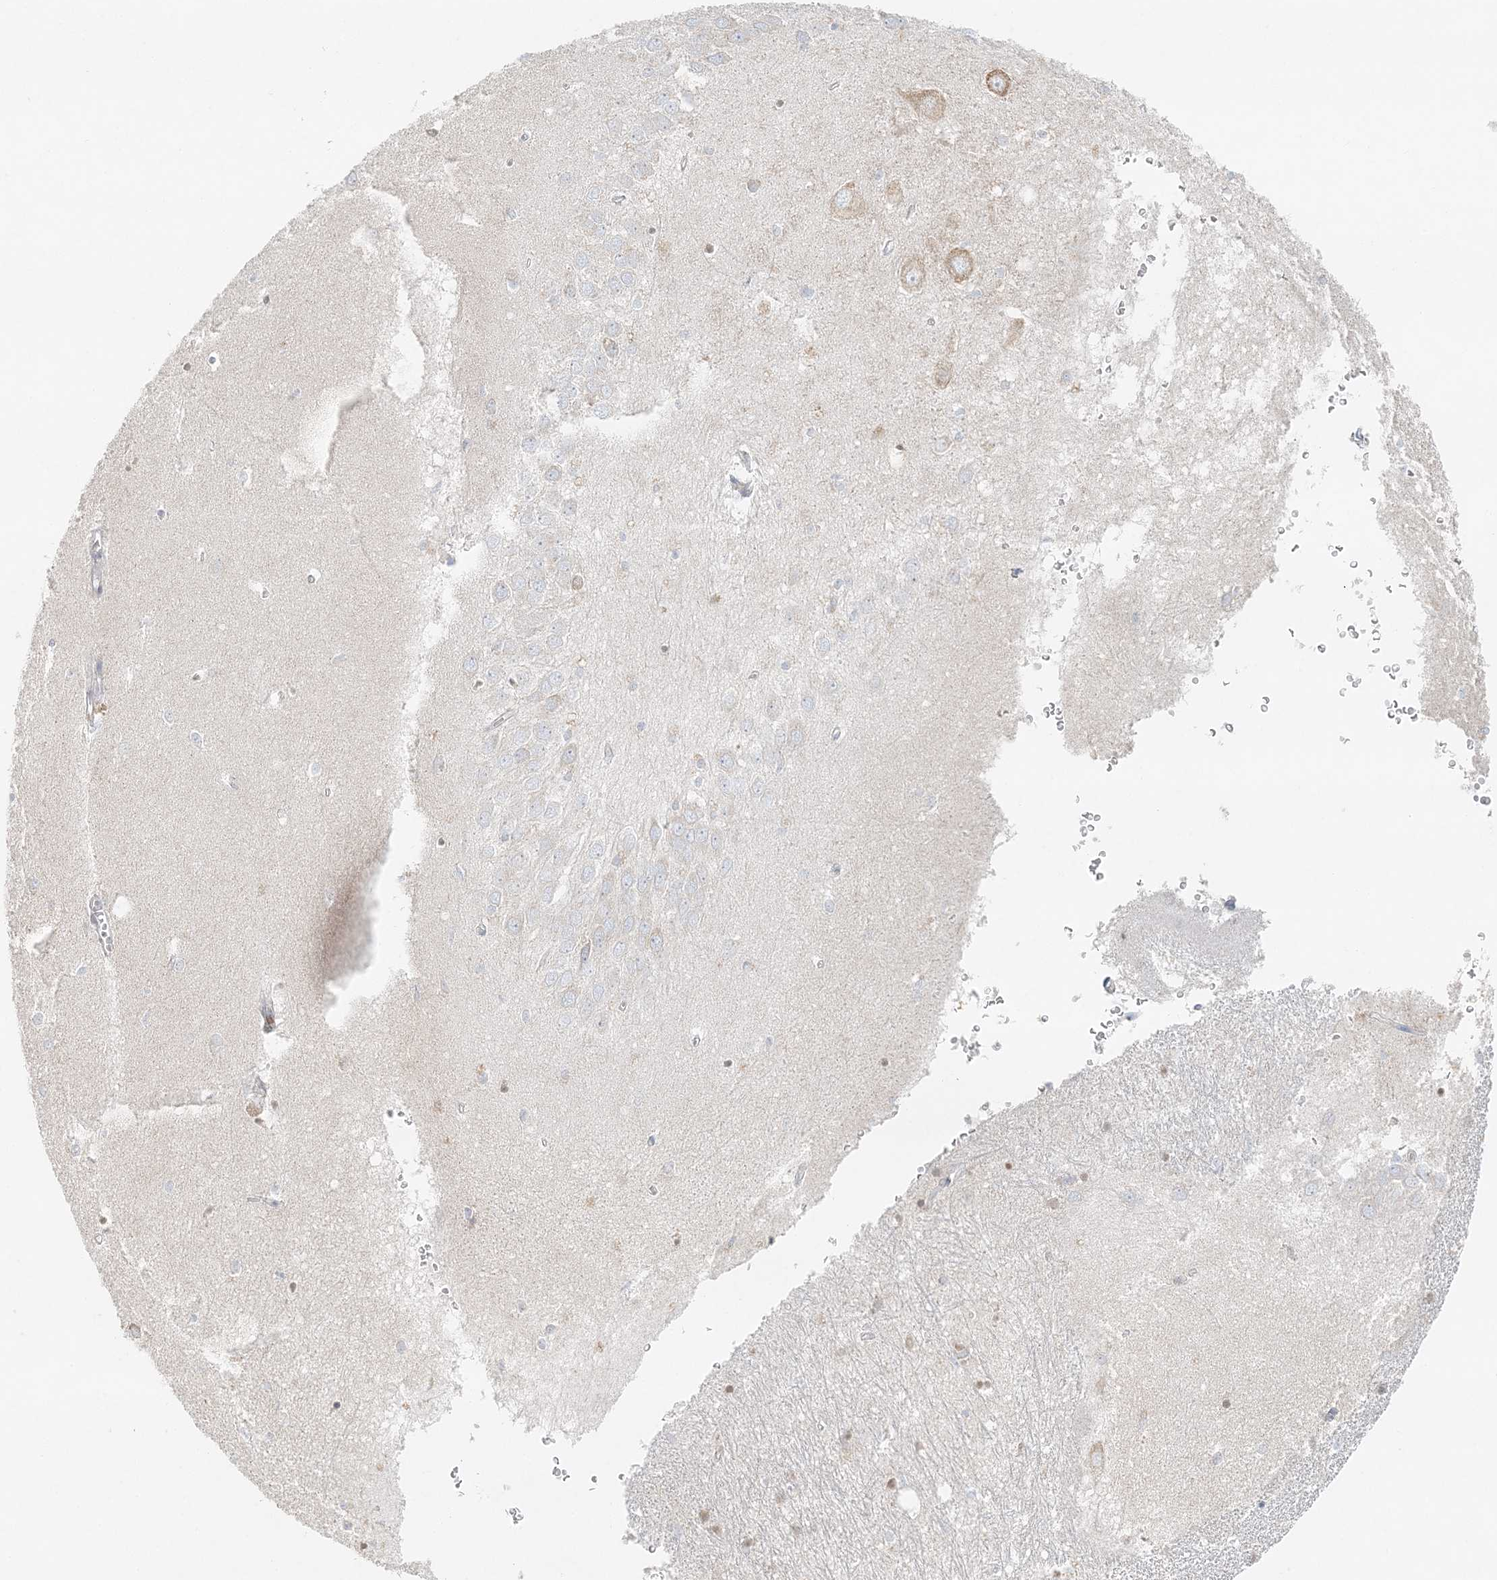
{"staining": {"intensity": "weak", "quantity": "<25%", "location": "nuclear"}, "tissue": "hippocampus", "cell_type": "Glial cells", "image_type": "normal", "snomed": [{"axis": "morphology", "description": "Normal tissue, NOS"}, {"axis": "topography", "description": "Hippocampus"}], "caption": "IHC of benign human hippocampus displays no expression in glial cells.", "gene": "STK11IP", "patient": {"sex": "female", "age": 64}}